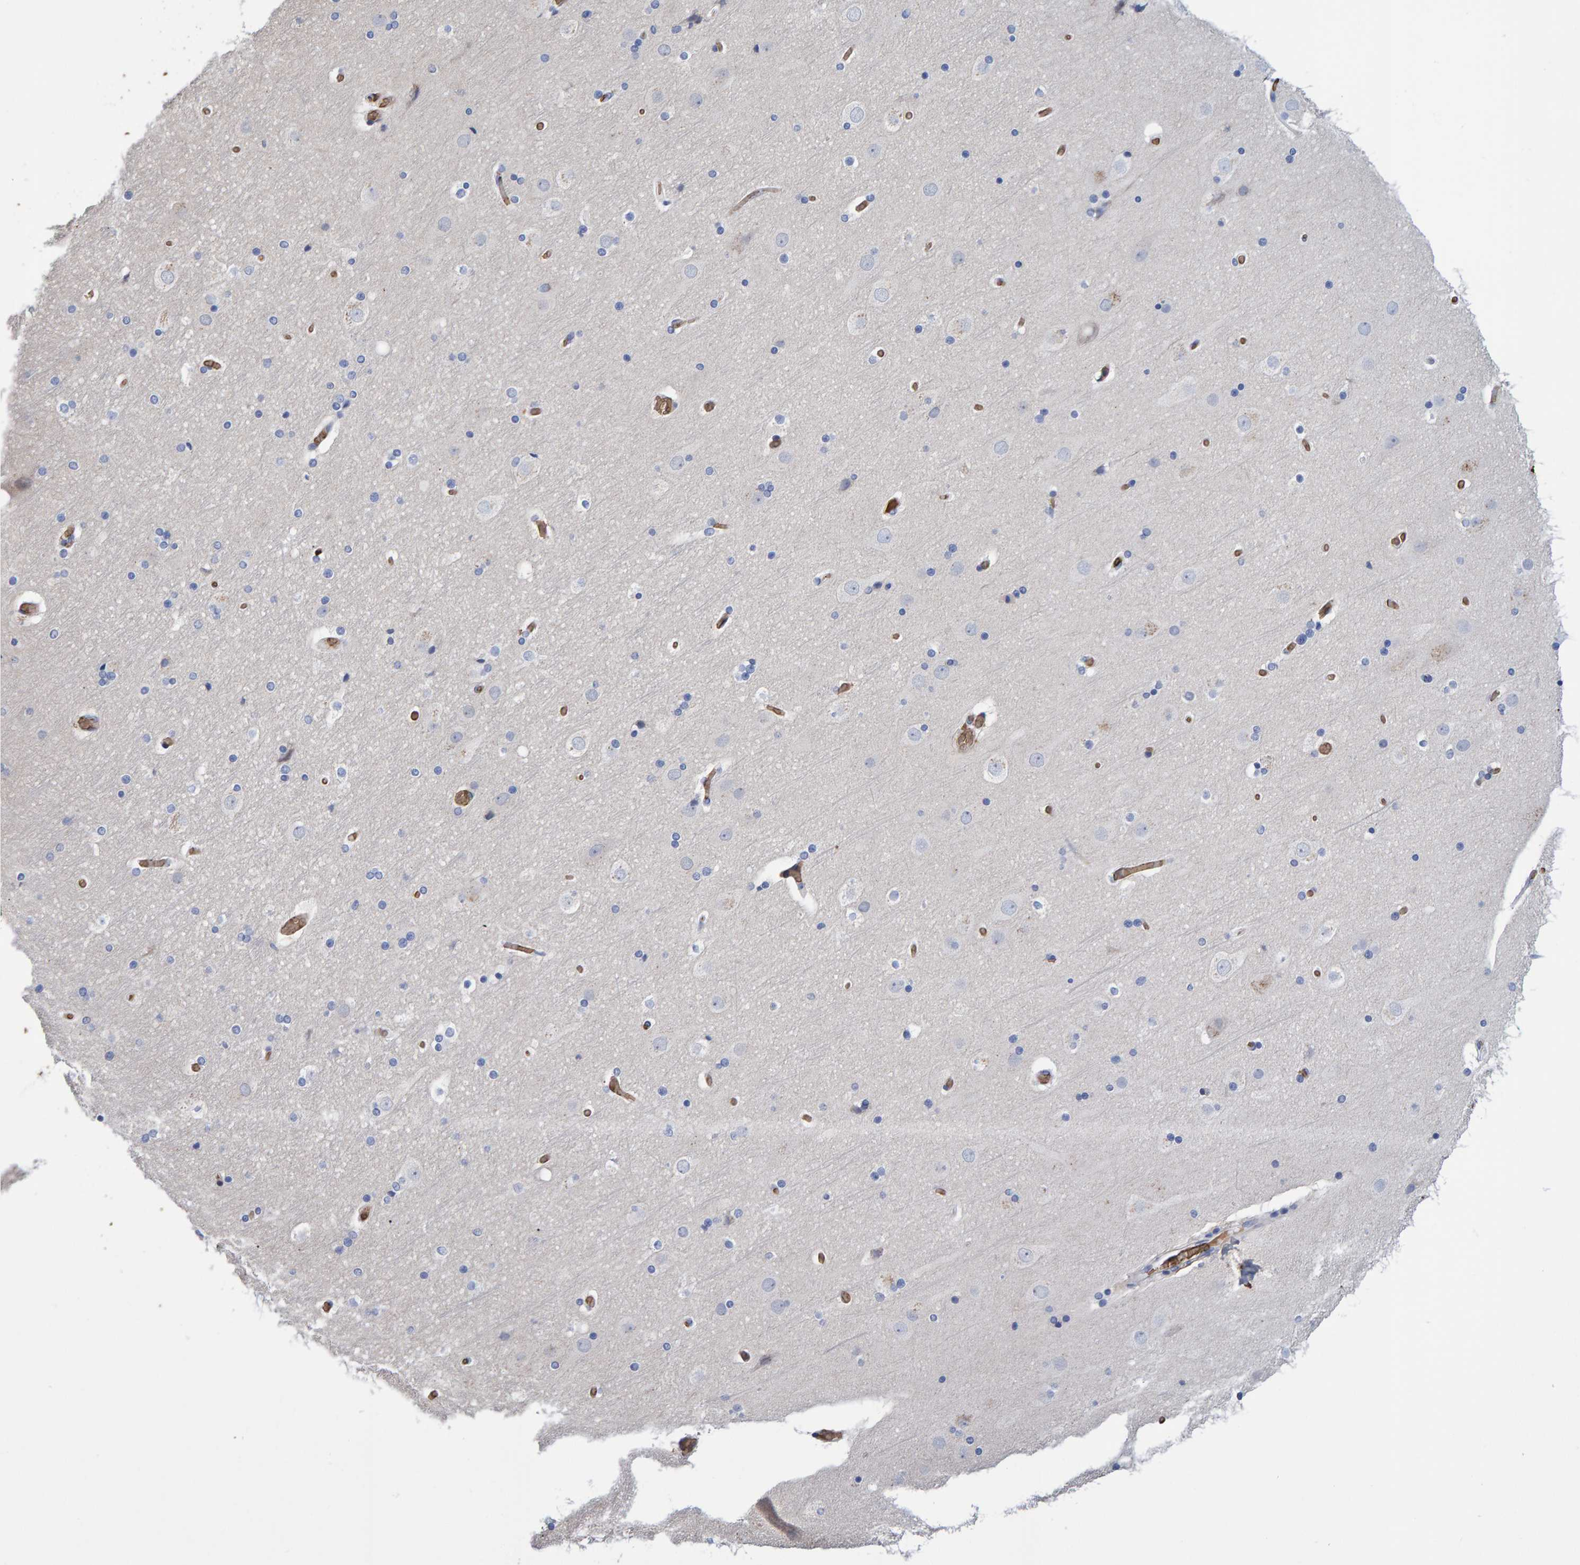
{"staining": {"intensity": "negative", "quantity": "none", "location": "none"}, "tissue": "cerebral cortex", "cell_type": "Endothelial cells", "image_type": "normal", "snomed": [{"axis": "morphology", "description": "Normal tissue, NOS"}, {"axis": "topography", "description": "Cerebral cortex"}], "caption": "This photomicrograph is of unremarkable cerebral cortex stained with IHC to label a protein in brown with the nuclei are counter-stained blue. There is no expression in endothelial cells. The staining was performed using DAB to visualize the protein expression in brown, while the nuclei were stained in blue with hematoxylin (Magnification: 20x).", "gene": "VPS9D1", "patient": {"sex": "male", "age": 57}}